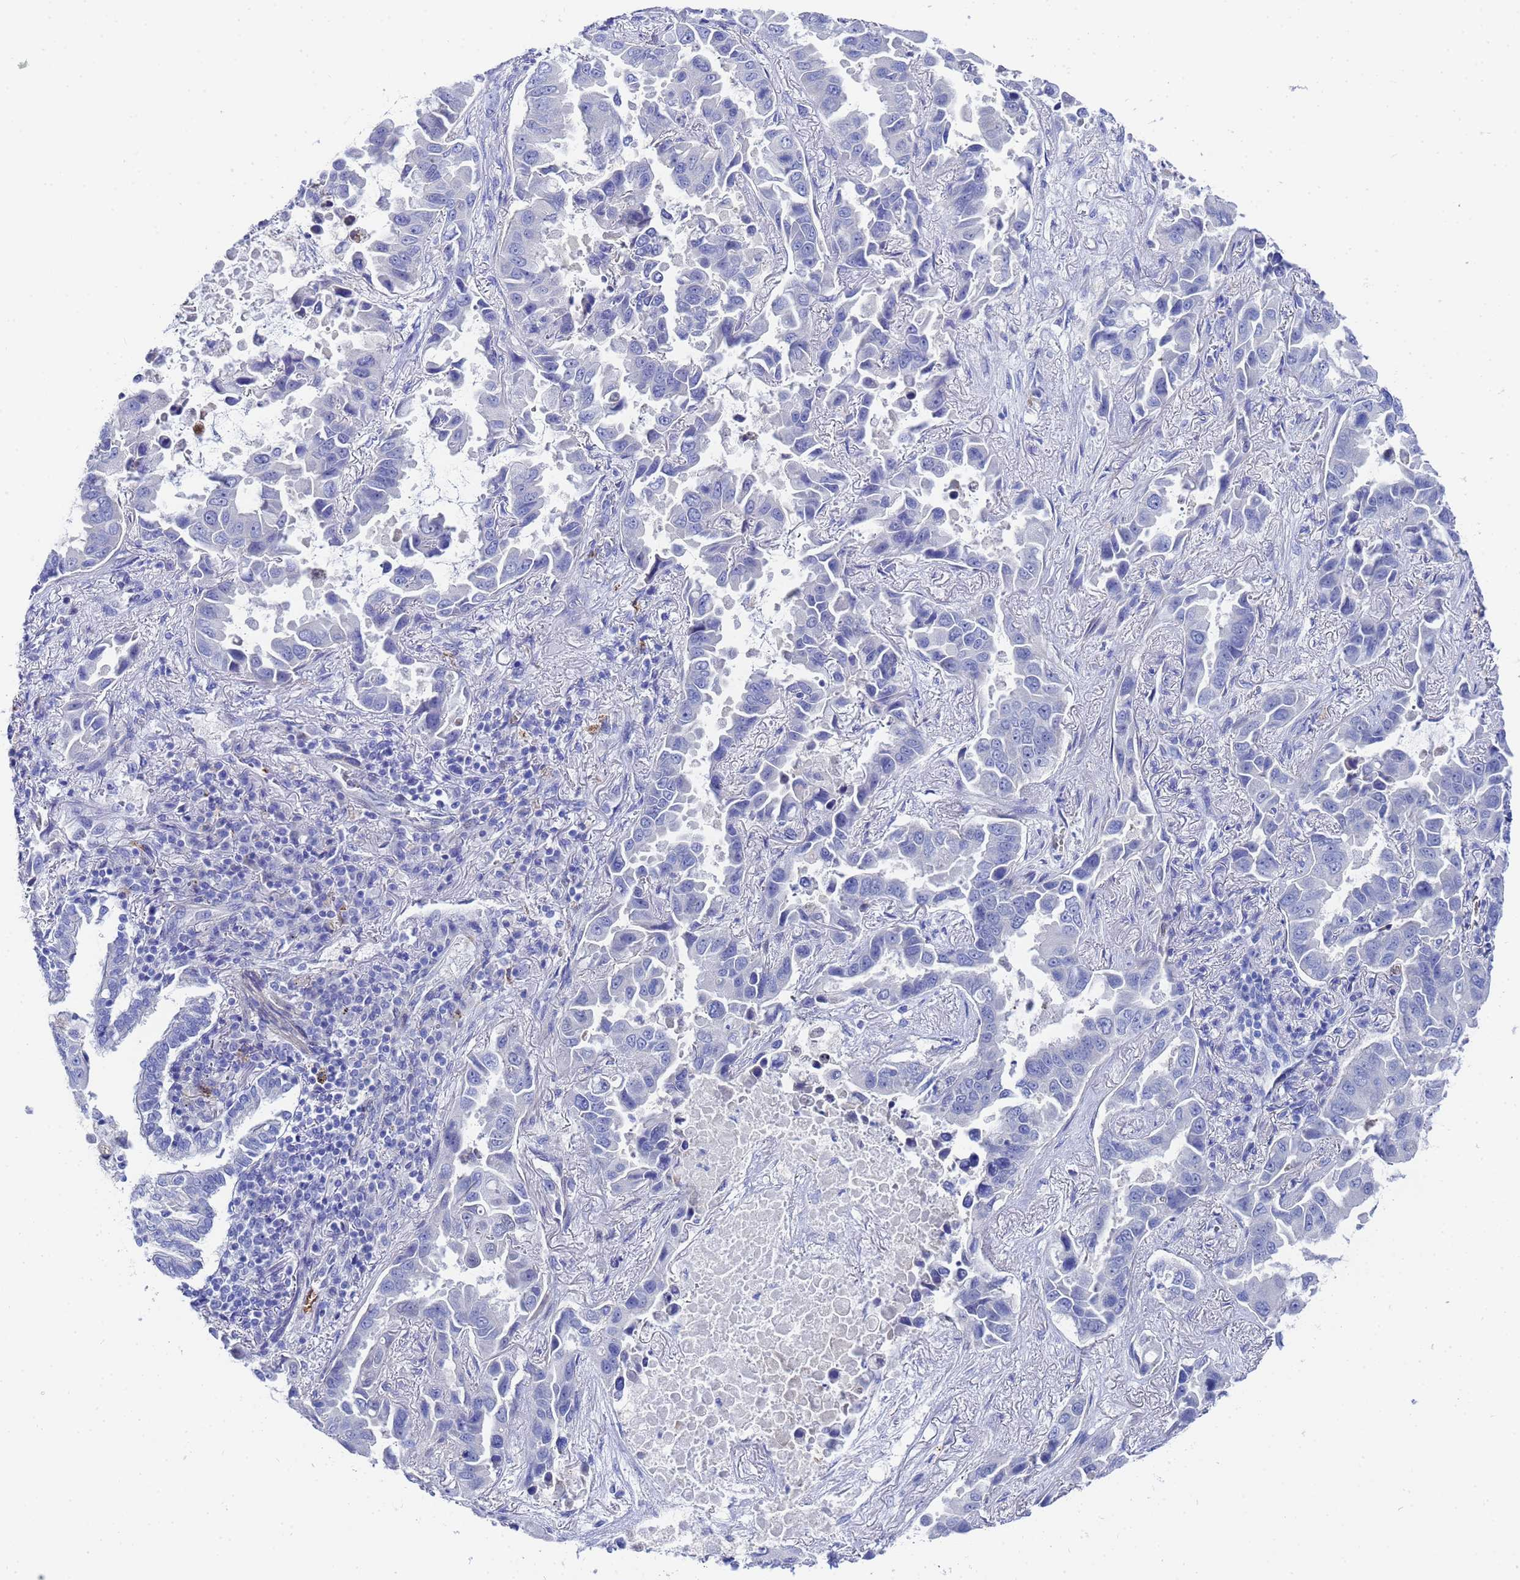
{"staining": {"intensity": "negative", "quantity": "none", "location": "none"}, "tissue": "lung cancer", "cell_type": "Tumor cells", "image_type": "cancer", "snomed": [{"axis": "morphology", "description": "Adenocarcinoma, NOS"}, {"axis": "topography", "description": "Lung"}], "caption": "Human lung adenocarcinoma stained for a protein using immunohistochemistry (IHC) demonstrates no positivity in tumor cells.", "gene": "ZNF26", "patient": {"sex": "male", "age": 64}}